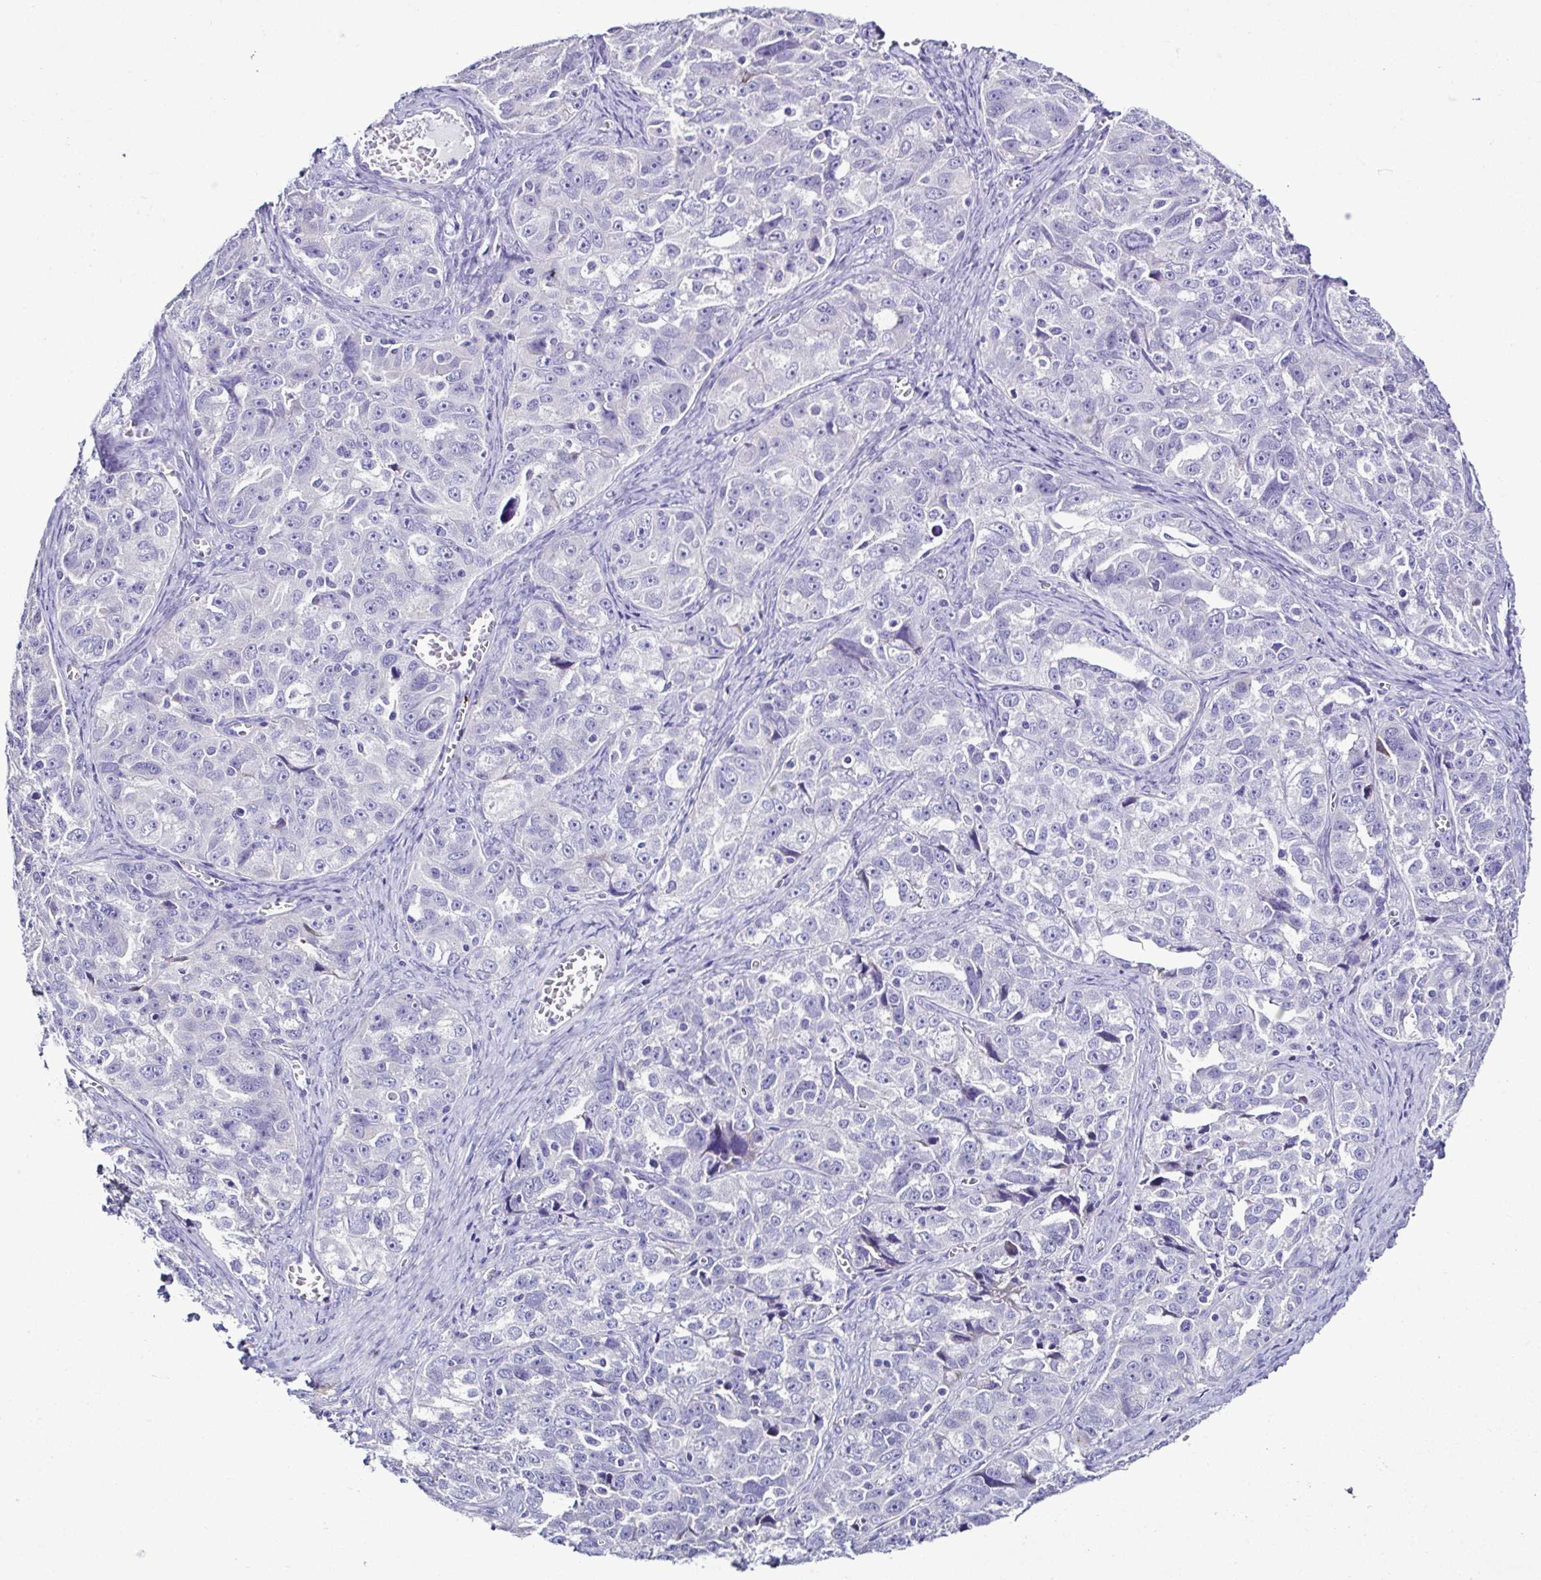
{"staining": {"intensity": "negative", "quantity": "none", "location": "none"}, "tissue": "ovarian cancer", "cell_type": "Tumor cells", "image_type": "cancer", "snomed": [{"axis": "morphology", "description": "Cystadenocarcinoma, serous, NOS"}, {"axis": "topography", "description": "Ovary"}], "caption": "This photomicrograph is of ovarian cancer stained with IHC to label a protein in brown with the nuclei are counter-stained blue. There is no expression in tumor cells. (DAB immunohistochemistry (IHC), high magnification).", "gene": "SRL", "patient": {"sex": "female", "age": 51}}